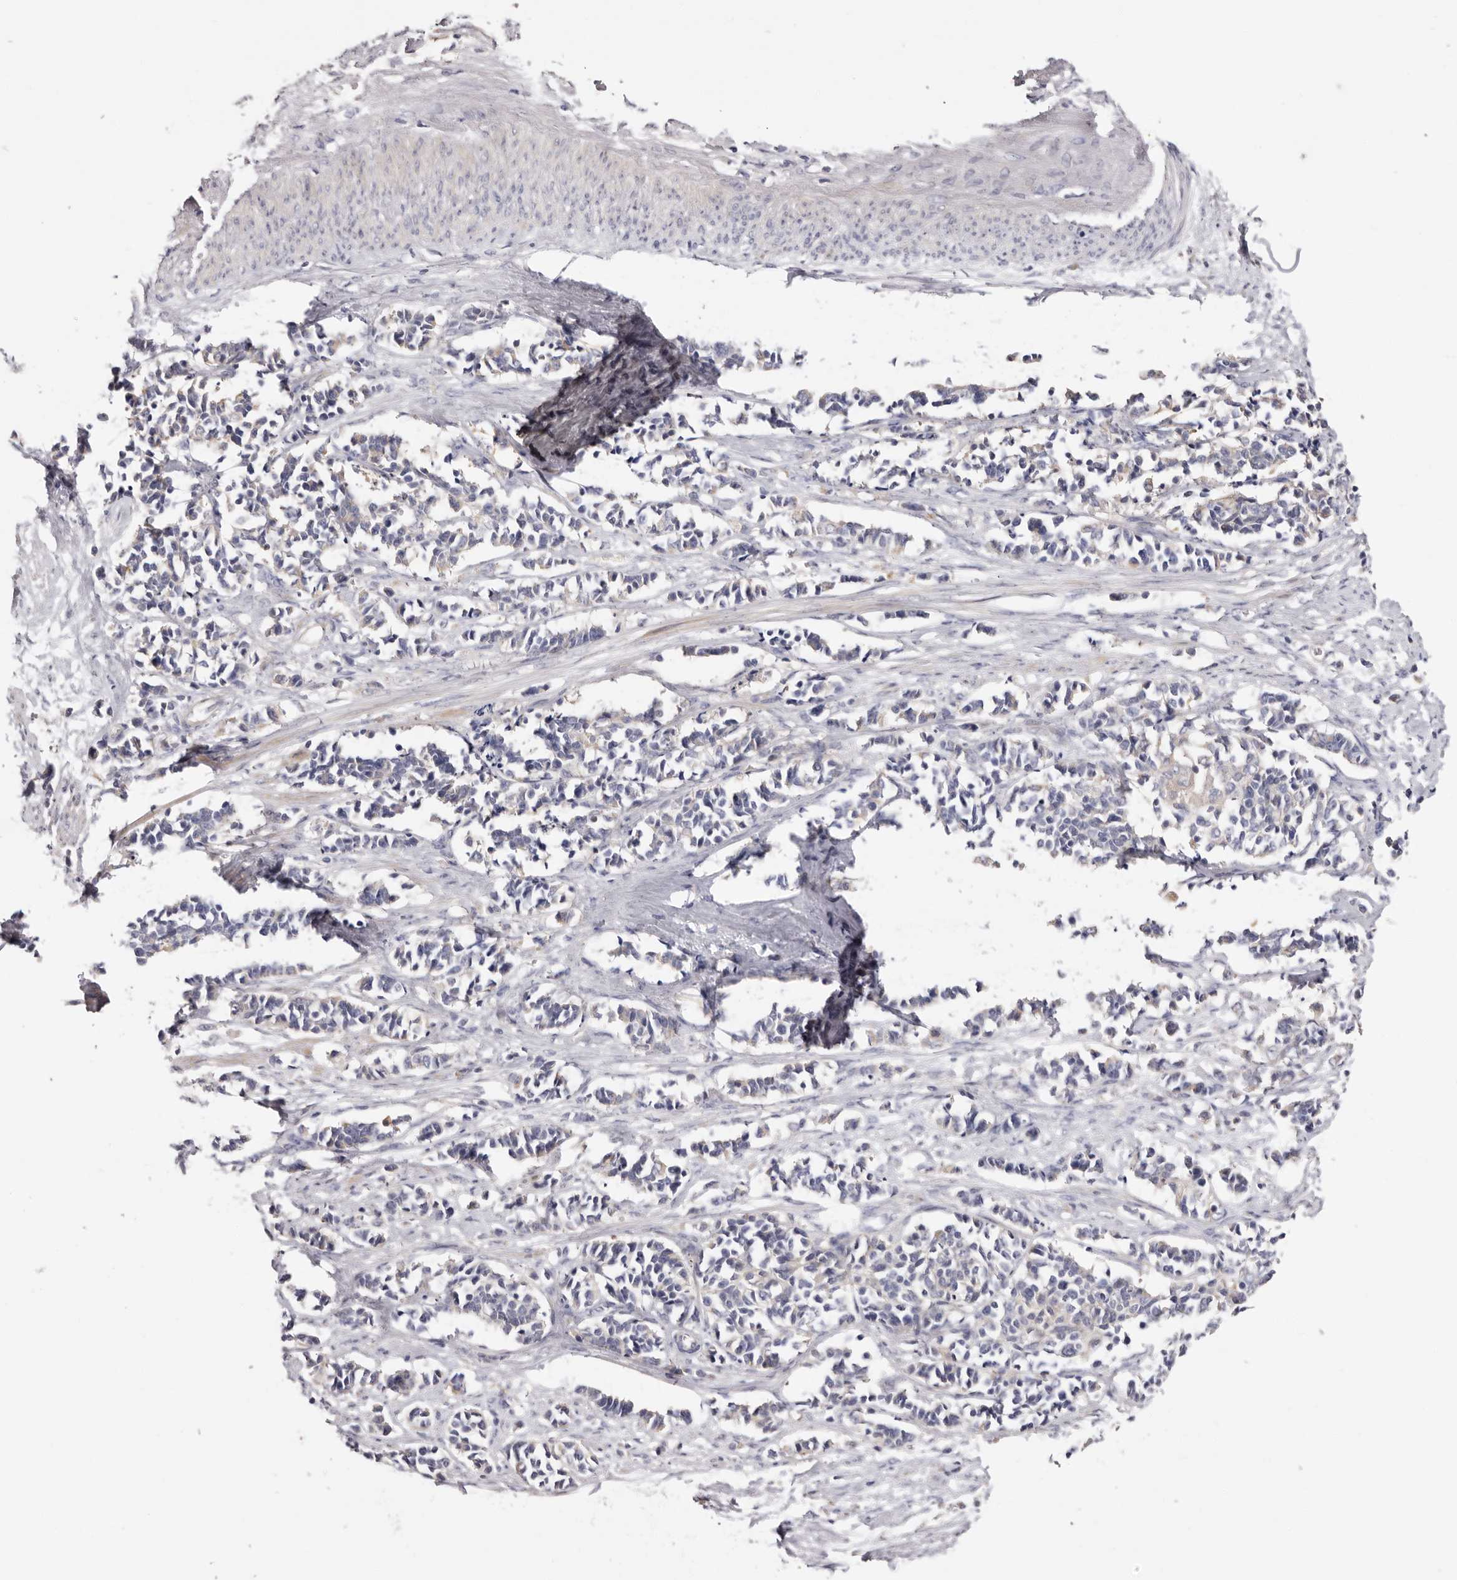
{"staining": {"intensity": "negative", "quantity": "none", "location": "none"}, "tissue": "cervical cancer", "cell_type": "Tumor cells", "image_type": "cancer", "snomed": [{"axis": "morphology", "description": "Normal tissue, NOS"}, {"axis": "morphology", "description": "Squamous cell carcinoma, NOS"}, {"axis": "topography", "description": "Cervix"}], "caption": "Immunohistochemistry photomicrograph of cervical squamous cell carcinoma stained for a protein (brown), which exhibits no positivity in tumor cells. (DAB IHC, high magnification).", "gene": "STK16", "patient": {"sex": "female", "age": 35}}